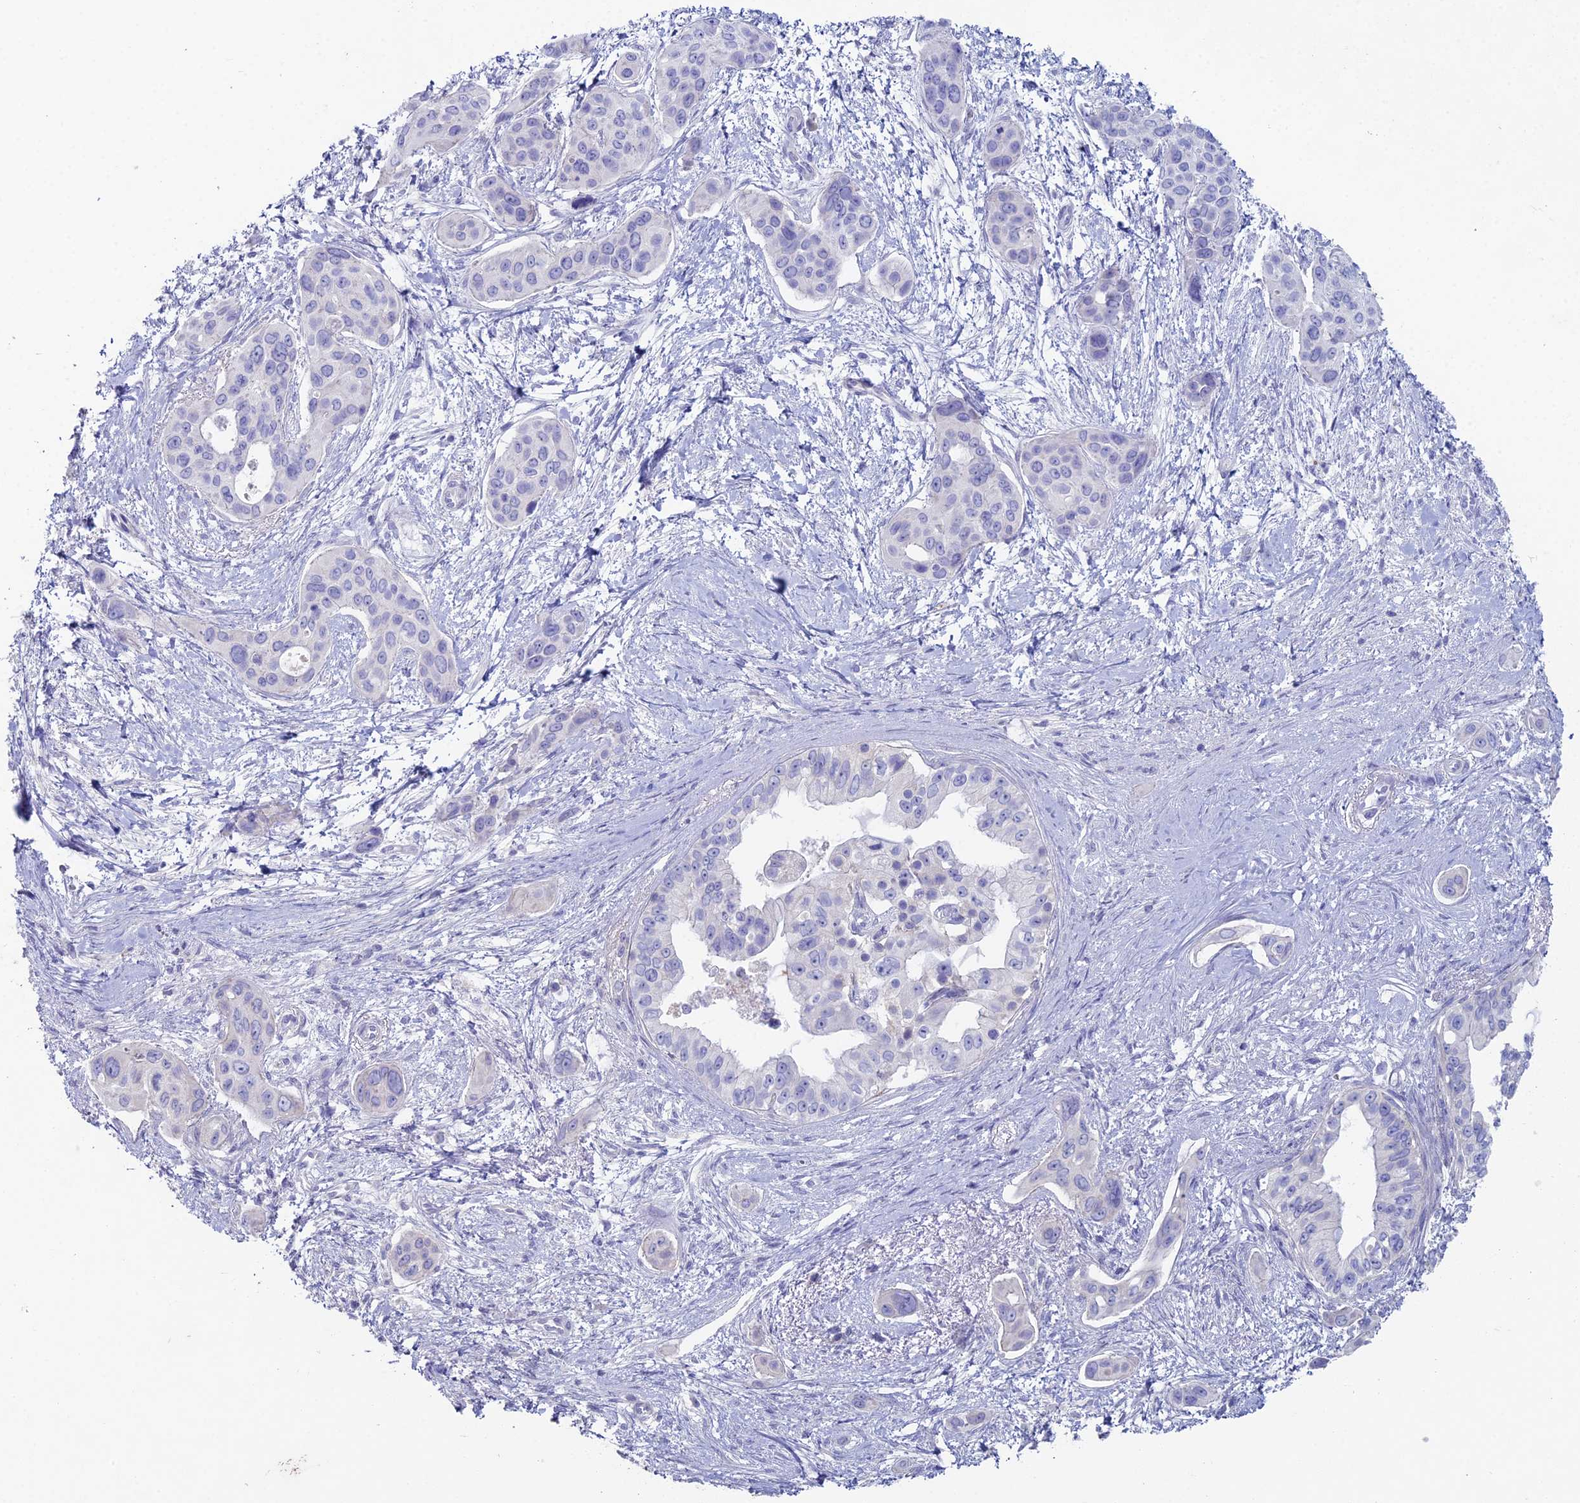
{"staining": {"intensity": "negative", "quantity": "none", "location": "none"}, "tissue": "pancreatic cancer", "cell_type": "Tumor cells", "image_type": "cancer", "snomed": [{"axis": "morphology", "description": "Adenocarcinoma, NOS"}, {"axis": "topography", "description": "Pancreas"}], "caption": "Immunohistochemistry micrograph of neoplastic tissue: pancreatic adenocarcinoma stained with DAB shows no significant protein positivity in tumor cells.", "gene": "NCAM1", "patient": {"sex": "male", "age": 72}}